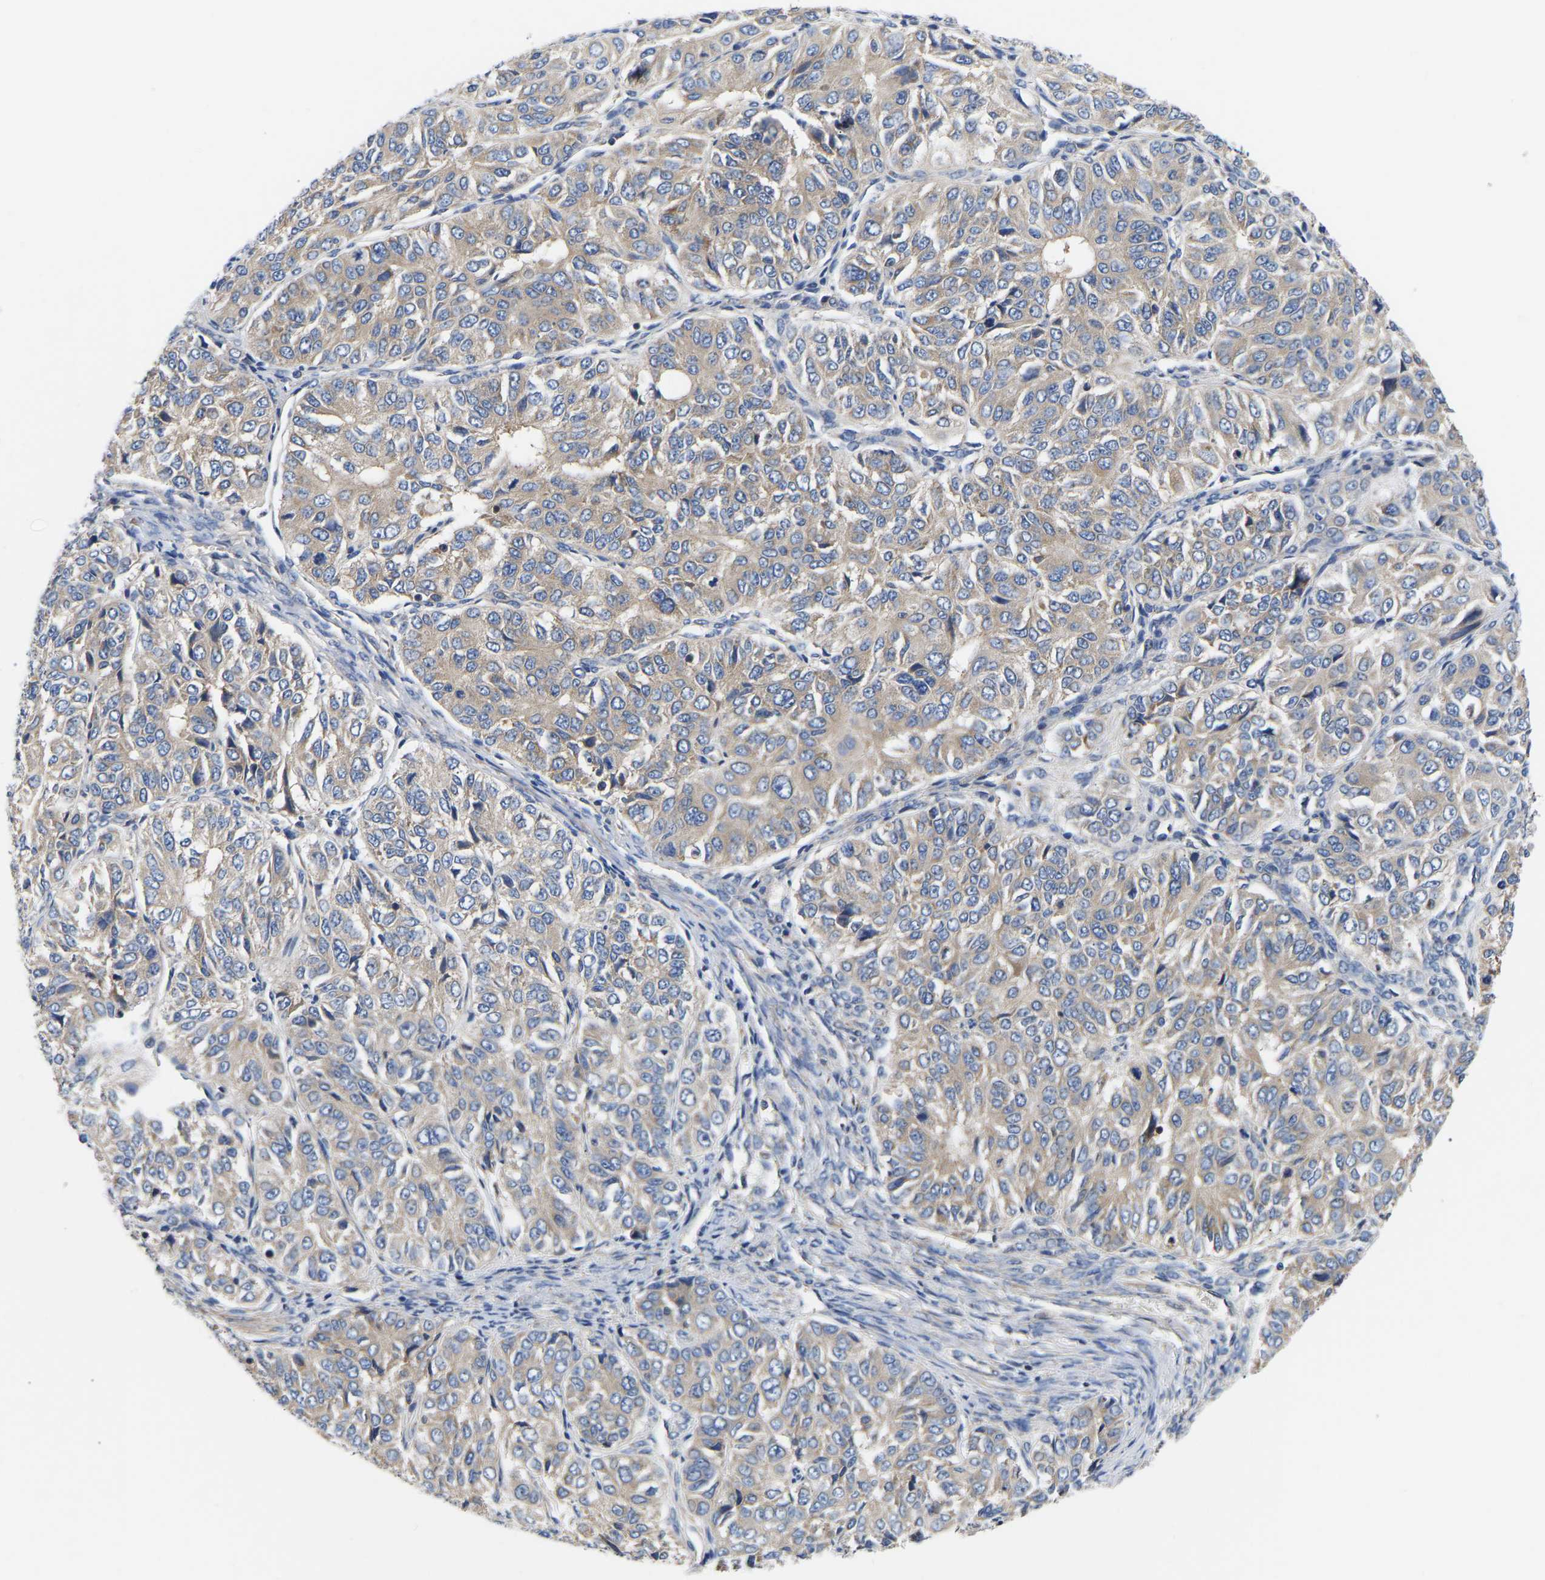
{"staining": {"intensity": "weak", "quantity": "<25%", "location": "cytoplasmic/membranous"}, "tissue": "ovarian cancer", "cell_type": "Tumor cells", "image_type": "cancer", "snomed": [{"axis": "morphology", "description": "Carcinoma, endometroid"}, {"axis": "topography", "description": "Ovary"}], "caption": "High power microscopy histopathology image of an immunohistochemistry micrograph of ovarian endometroid carcinoma, revealing no significant positivity in tumor cells. (Stains: DAB immunohistochemistry (IHC) with hematoxylin counter stain, Microscopy: brightfield microscopy at high magnification).", "gene": "AIMP2", "patient": {"sex": "female", "age": 51}}